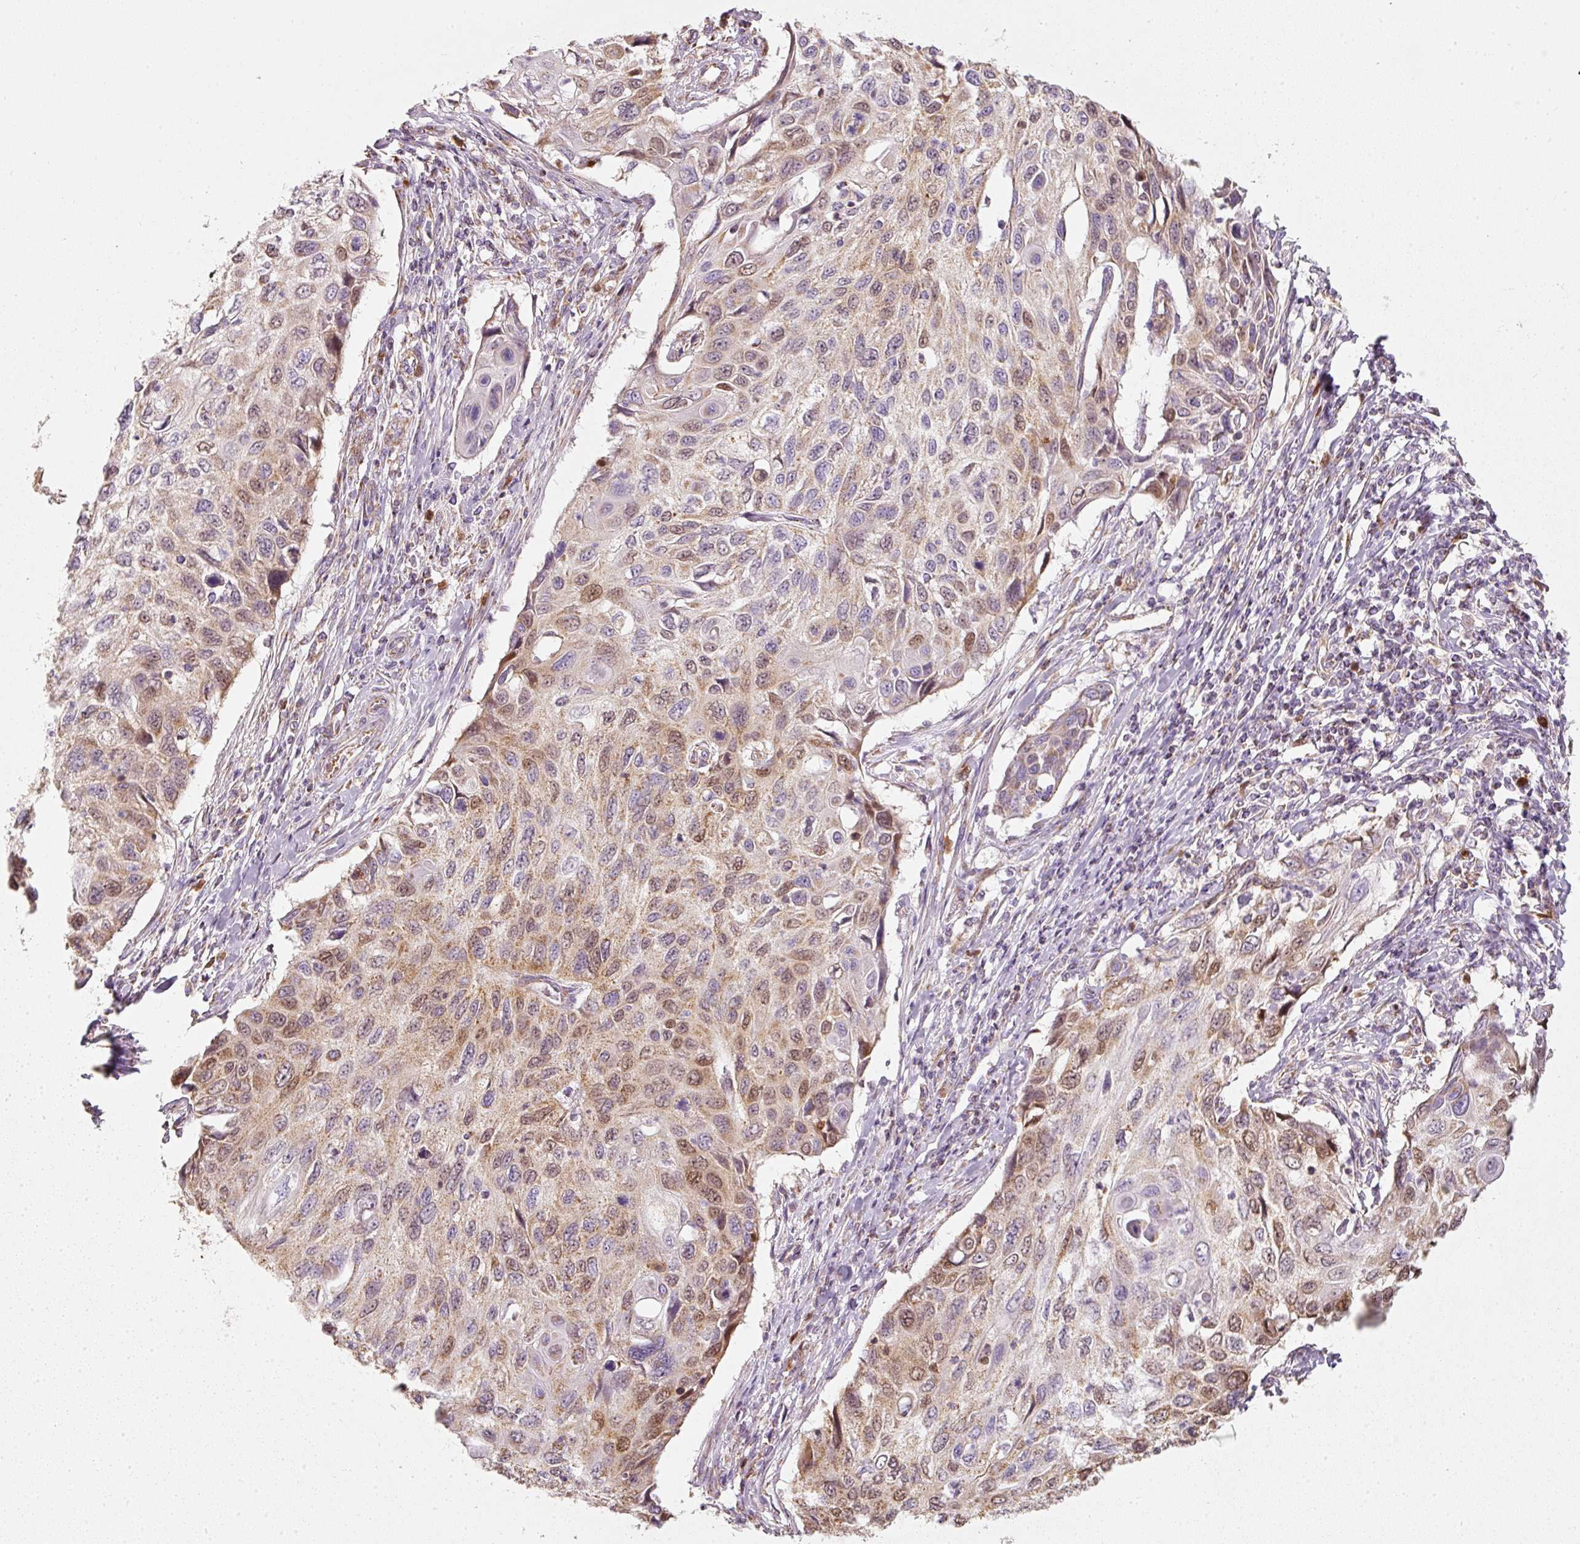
{"staining": {"intensity": "moderate", "quantity": "25%-75%", "location": "cytoplasmic/membranous,nuclear"}, "tissue": "cervical cancer", "cell_type": "Tumor cells", "image_type": "cancer", "snomed": [{"axis": "morphology", "description": "Squamous cell carcinoma, NOS"}, {"axis": "topography", "description": "Cervix"}], "caption": "Immunohistochemistry staining of cervical cancer (squamous cell carcinoma), which displays medium levels of moderate cytoplasmic/membranous and nuclear staining in about 25%-75% of tumor cells indicating moderate cytoplasmic/membranous and nuclear protein staining. The staining was performed using DAB (brown) for protein detection and nuclei were counterstained in hematoxylin (blue).", "gene": "DUT", "patient": {"sex": "female", "age": 70}}